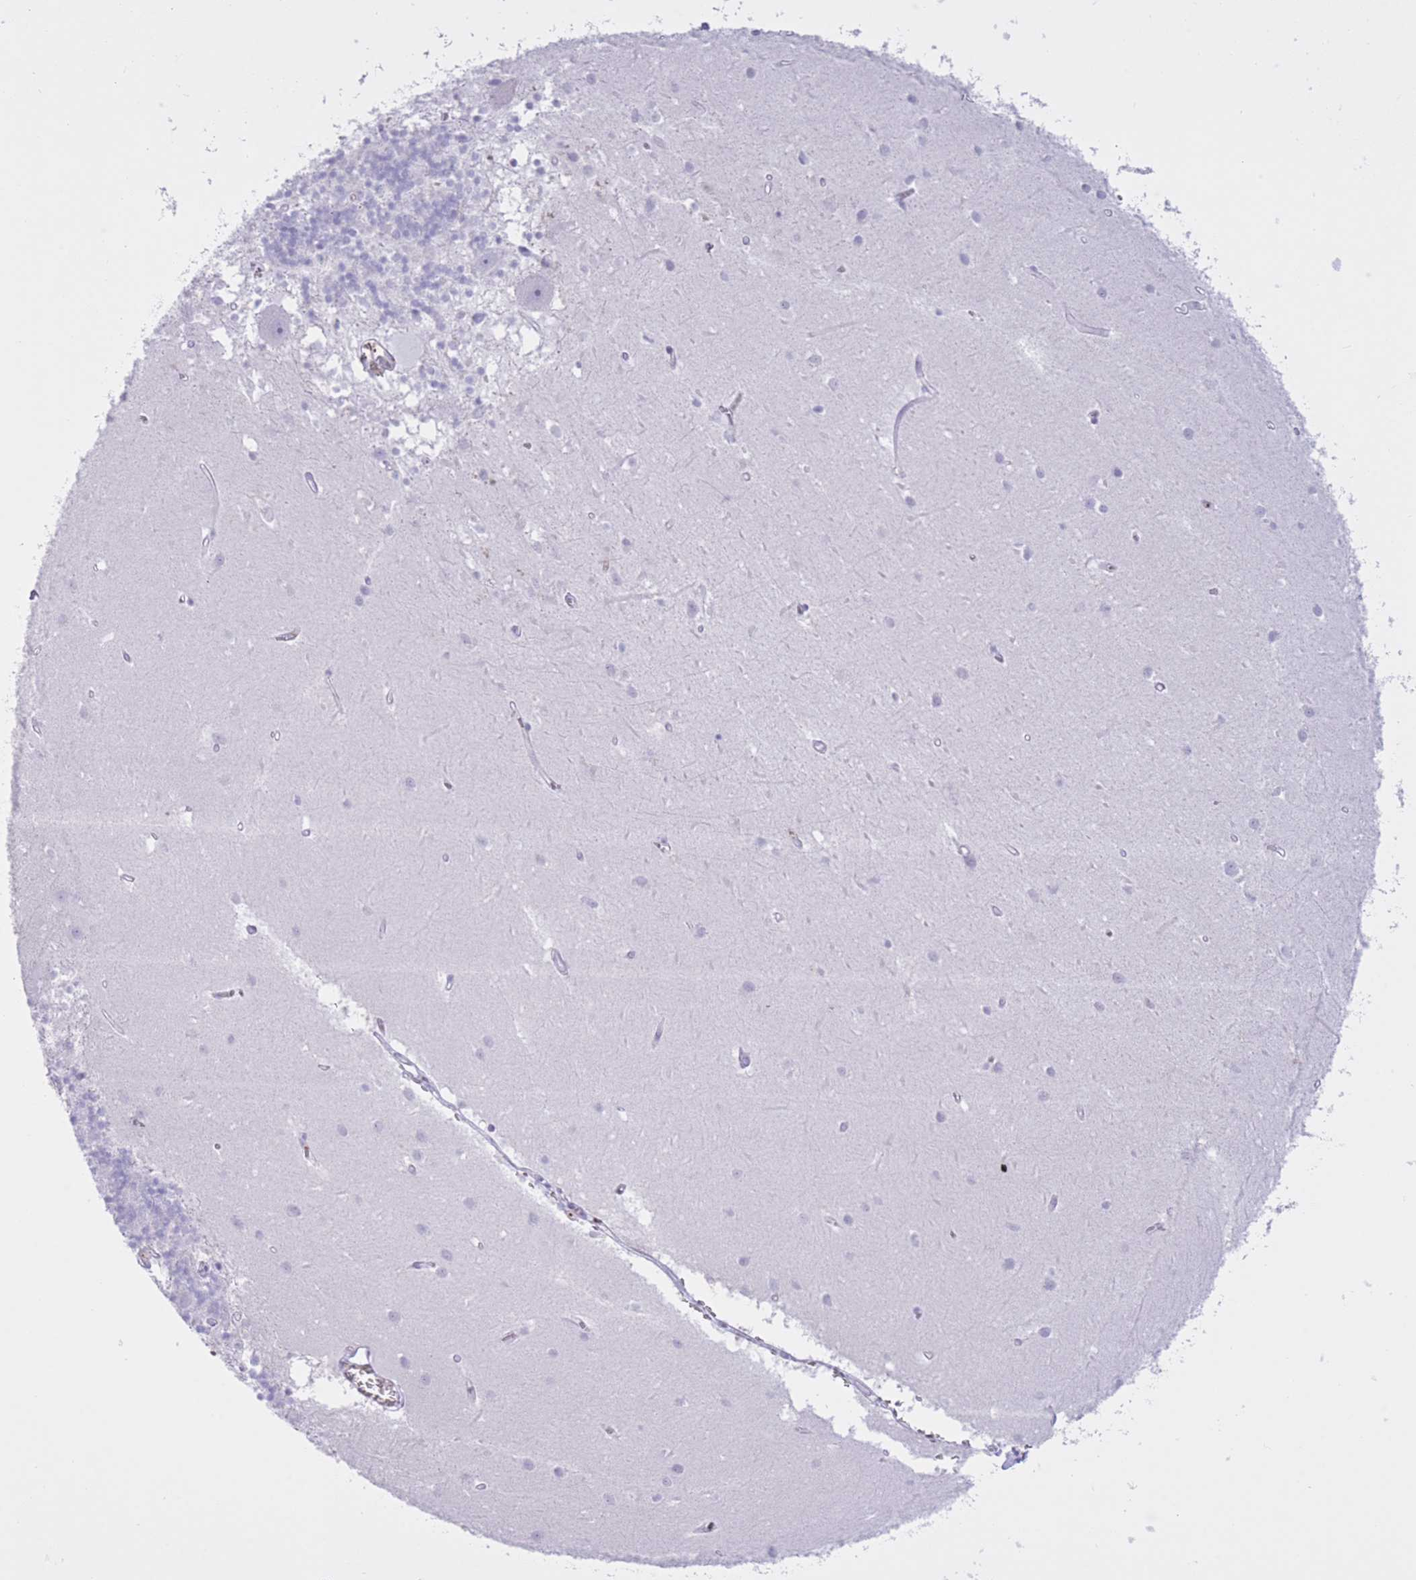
{"staining": {"intensity": "negative", "quantity": "none", "location": "none"}, "tissue": "cerebellum", "cell_type": "Cells in granular layer", "image_type": "normal", "snomed": [{"axis": "morphology", "description": "Normal tissue, NOS"}, {"axis": "topography", "description": "Cerebellum"}], "caption": "An IHC image of benign cerebellum is shown. There is no staining in cells in granular layer of cerebellum.", "gene": "AP3S1", "patient": {"sex": "male", "age": 54}}